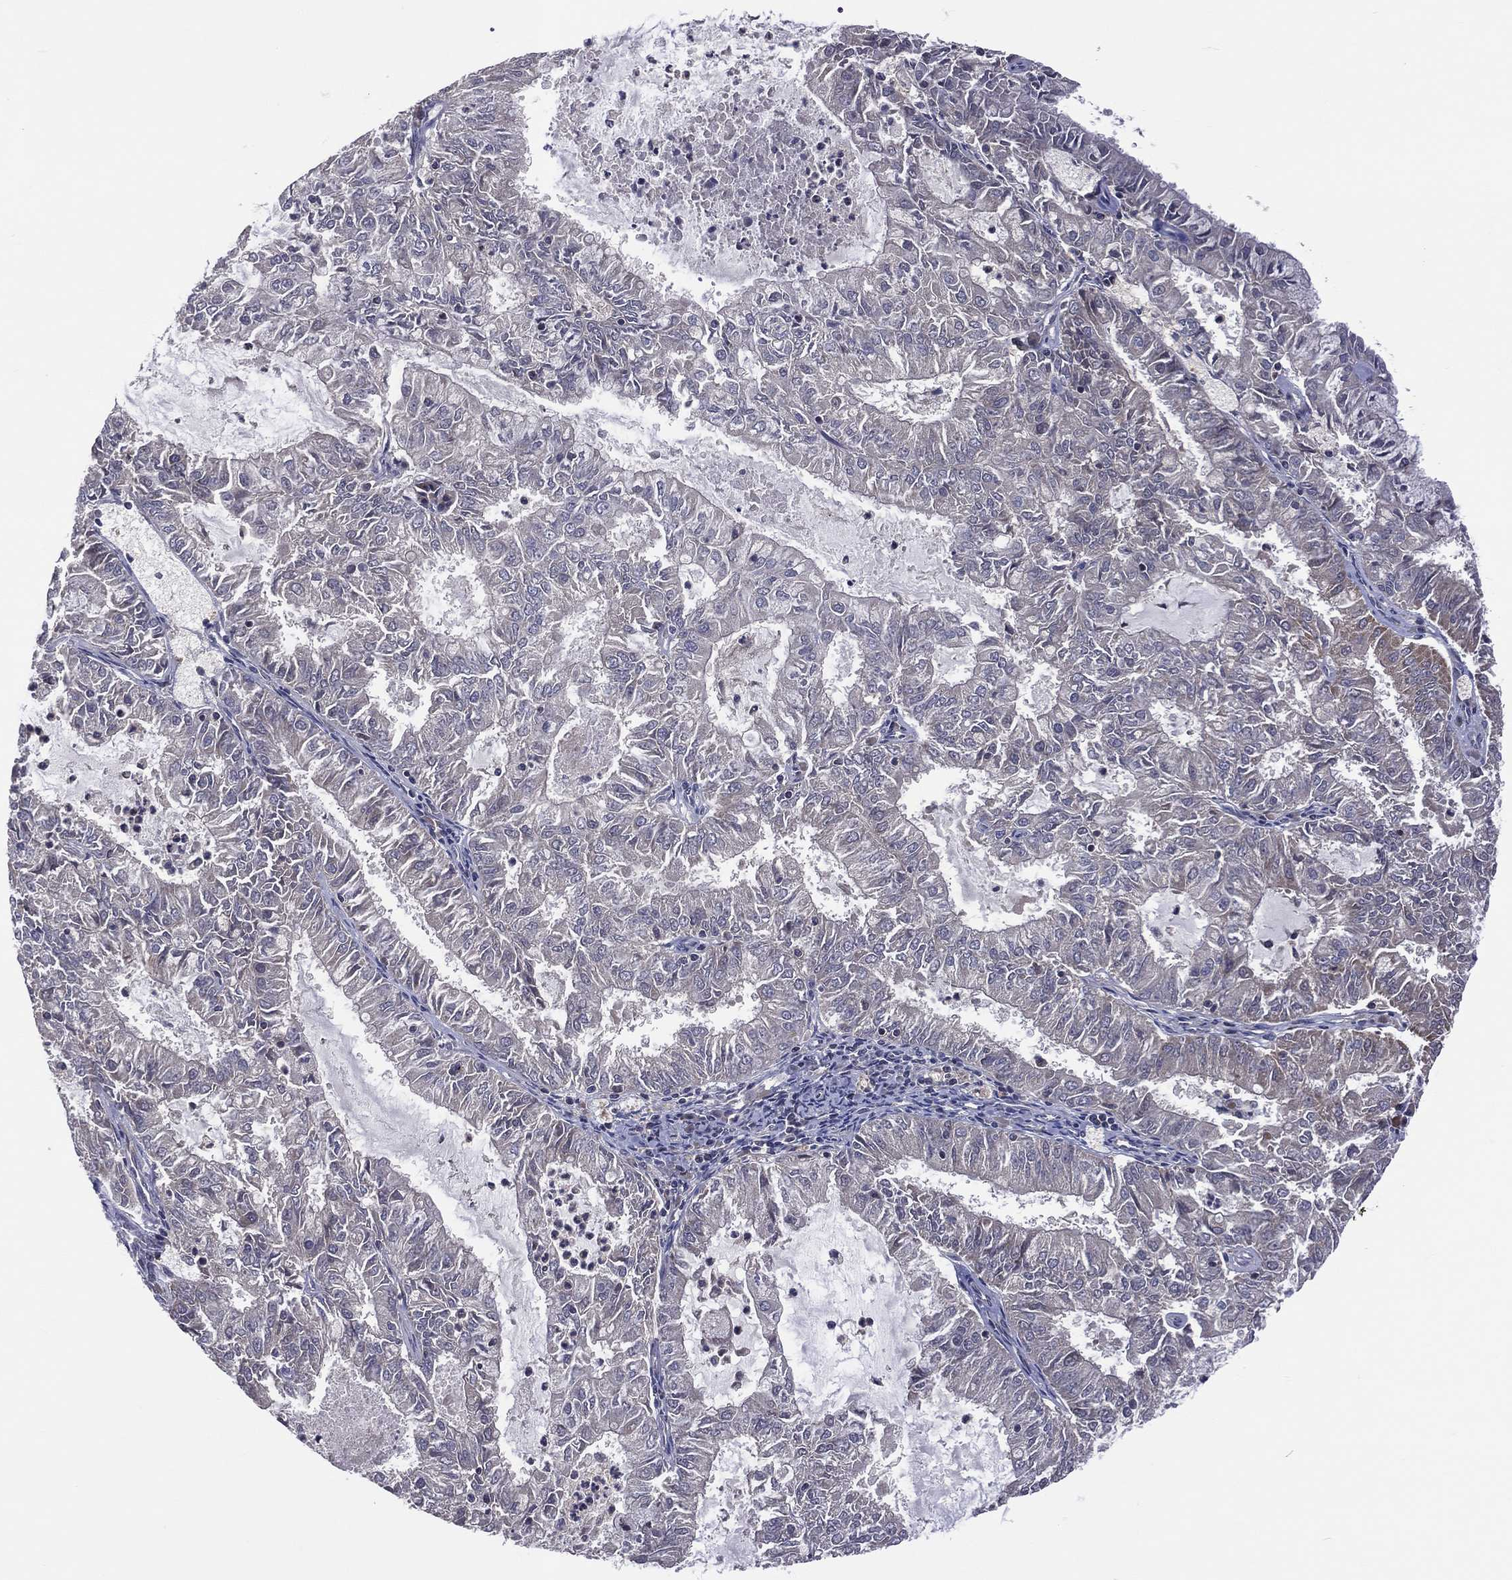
{"staining": {"intensity": "strong", "quantity": "<25%", "location": "cytoplasmic/membranous"}, "tissue": "endometrial cancer", "cell_type": "Tumor cells", "image_type": "cancer", "snomed": [{"axis": "morphology", "description": "Adenocarcinoma, NOS"}, {"axis": "topography", "description": "Endometrium"}], "caption": "Immunohistochemical staining of endometrial adenocarcinoma exhibits medium levels of strong cytoplasmic/membranous protein positivity in approximately <25% of tumor cells. Immunohistochemistry (ihc) stains the protein of interest in brown and the nuclei are stained blue.", "gene": "STARD3", "patient": {"sex": "female", "age": 57}}